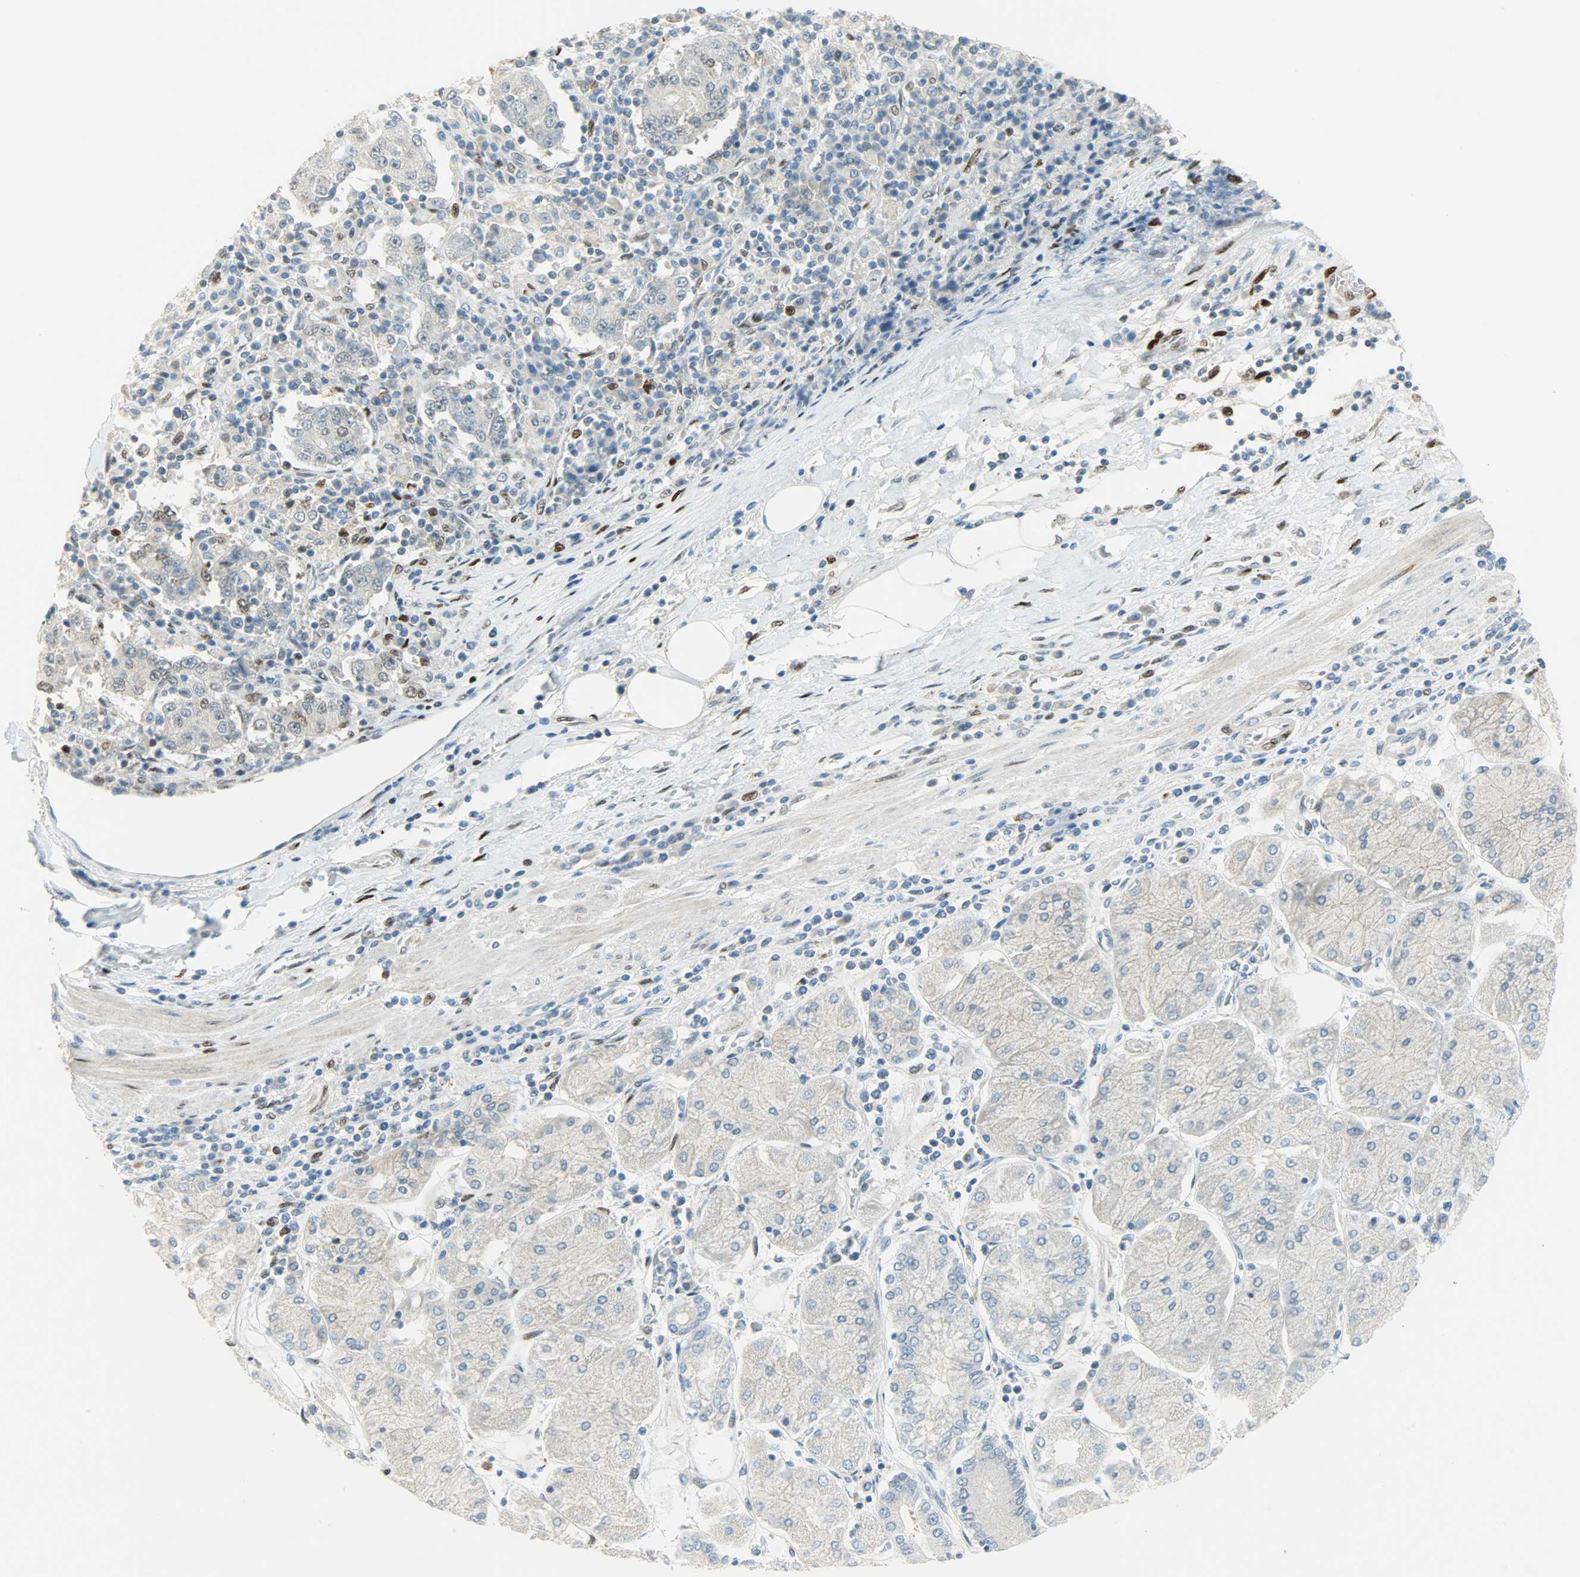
{"staining": {"intensity": "negative", "quantity": "none", "location": "none"}, "tissue": "stomach cancer", "cell_type": "Tumor cells", "image_type": "cancer", "snomed": [{"axis": "morphology", "description": "Normal tissue, NOS"}, {"axis": "morphology", "description": "Adenocarcinoma, NOS"}, {"axis": "topography", "description": "Stomach, upper"}, {"axis": "topography", "description": "Stomach"}], "caption": "Immunohistochemistry histopathology image of neoplastic tissue: stomach cancer (adenocarcinoma) stained with DAB reveals no significant protein expression in tumor cells.", "gene": "JUNB", "patient": {"sex": "male", "age": 59}}